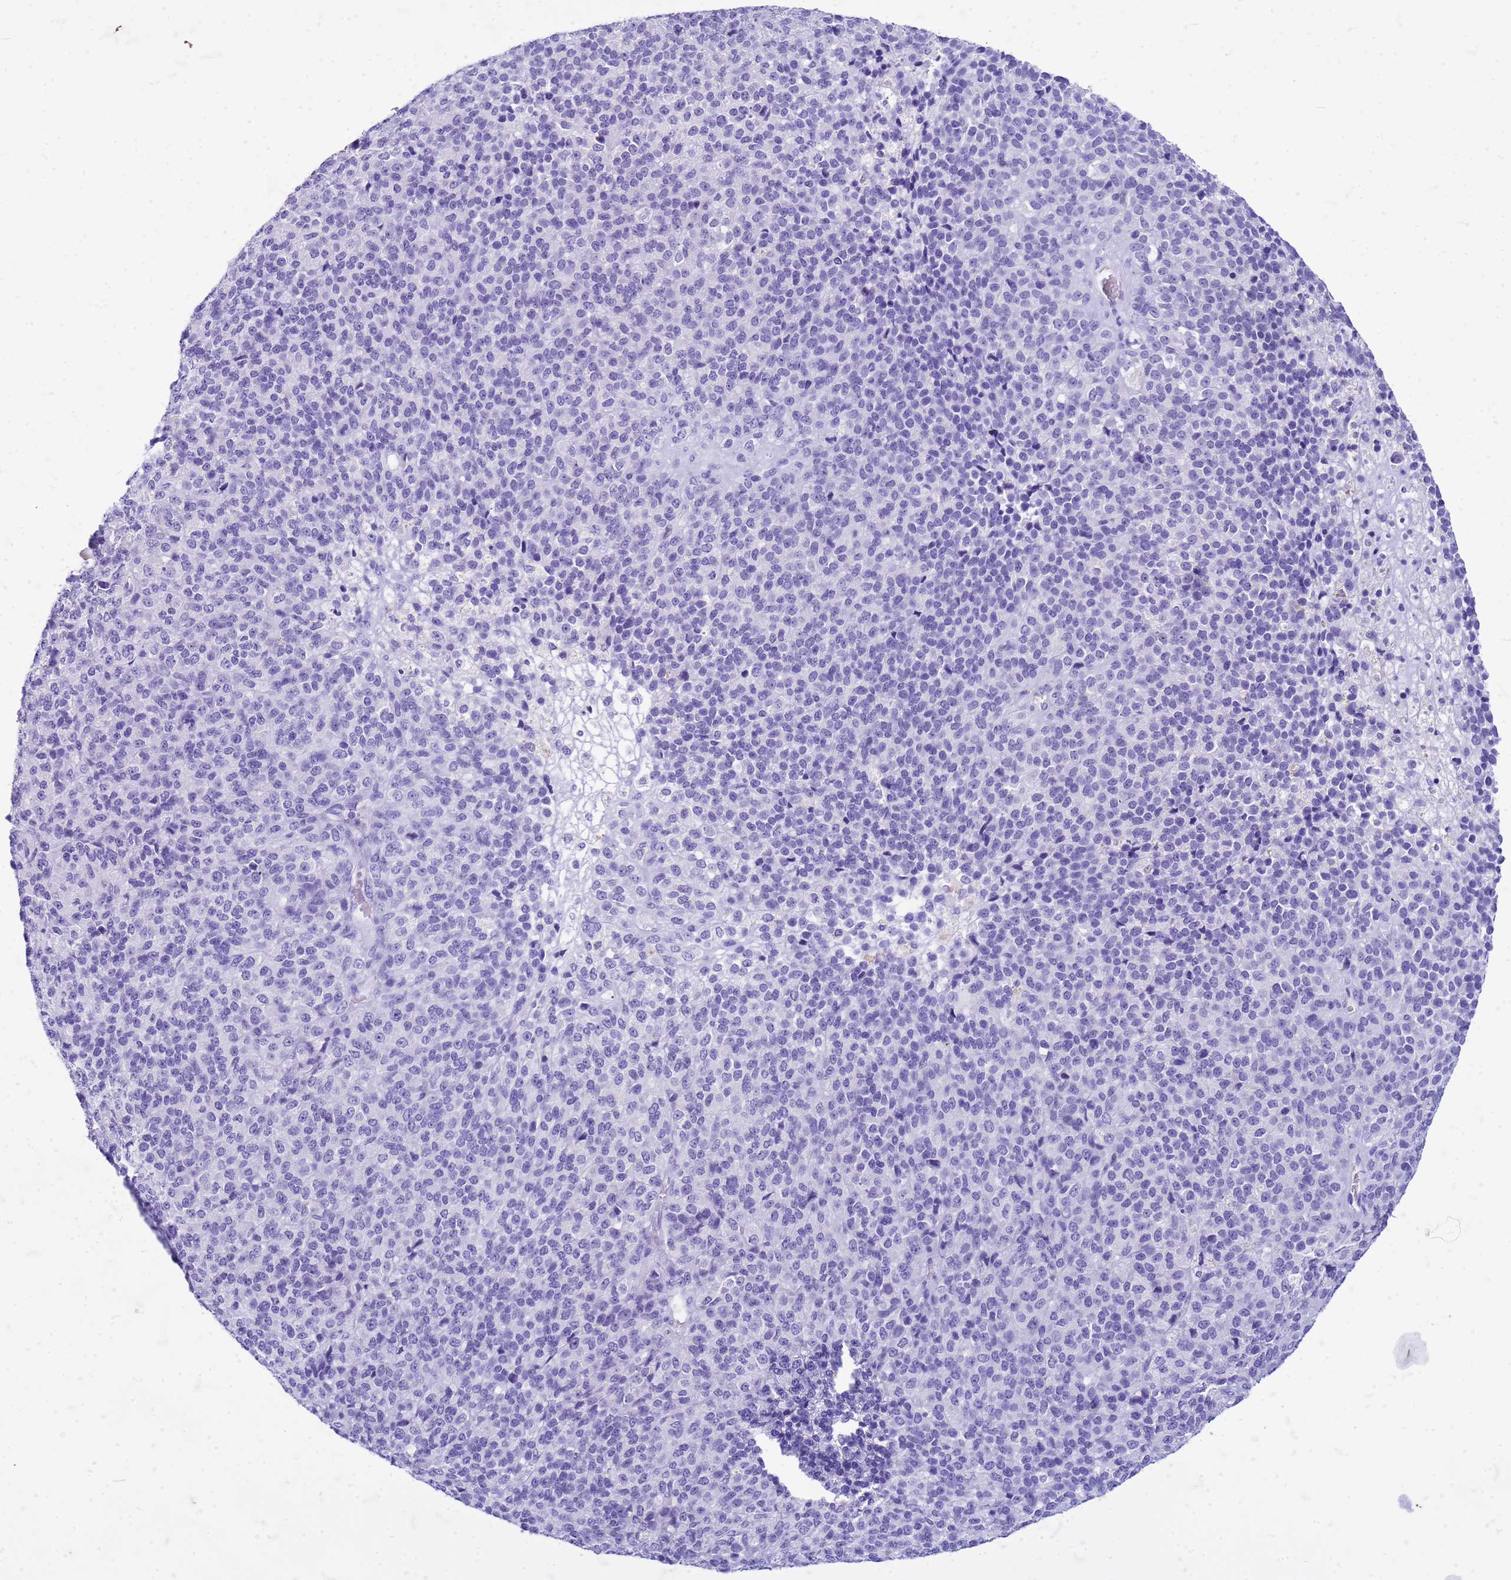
{"staining": {"intensity": "negative", "quantity": "none", "location": "none"}, "tissue": "melanoma", "cell_type": "Tumor cells", "image_type": "cancer", "snomed": [{"axis": "morphology", "description": "Malignant melanoma, Metastatic site"}, {"axis": "topography", "description": "Brain"}], "caption": "Protein analysis of melanoma reveals no significant staining in tumor cells. The staining is performed using DAB (3,3'-diaminobenzidine) brown chromogen with nuclei counter-stained in using hematoxylin.", "gene": "CFAP100", "patient": {"sex": "female", "age": 56}}